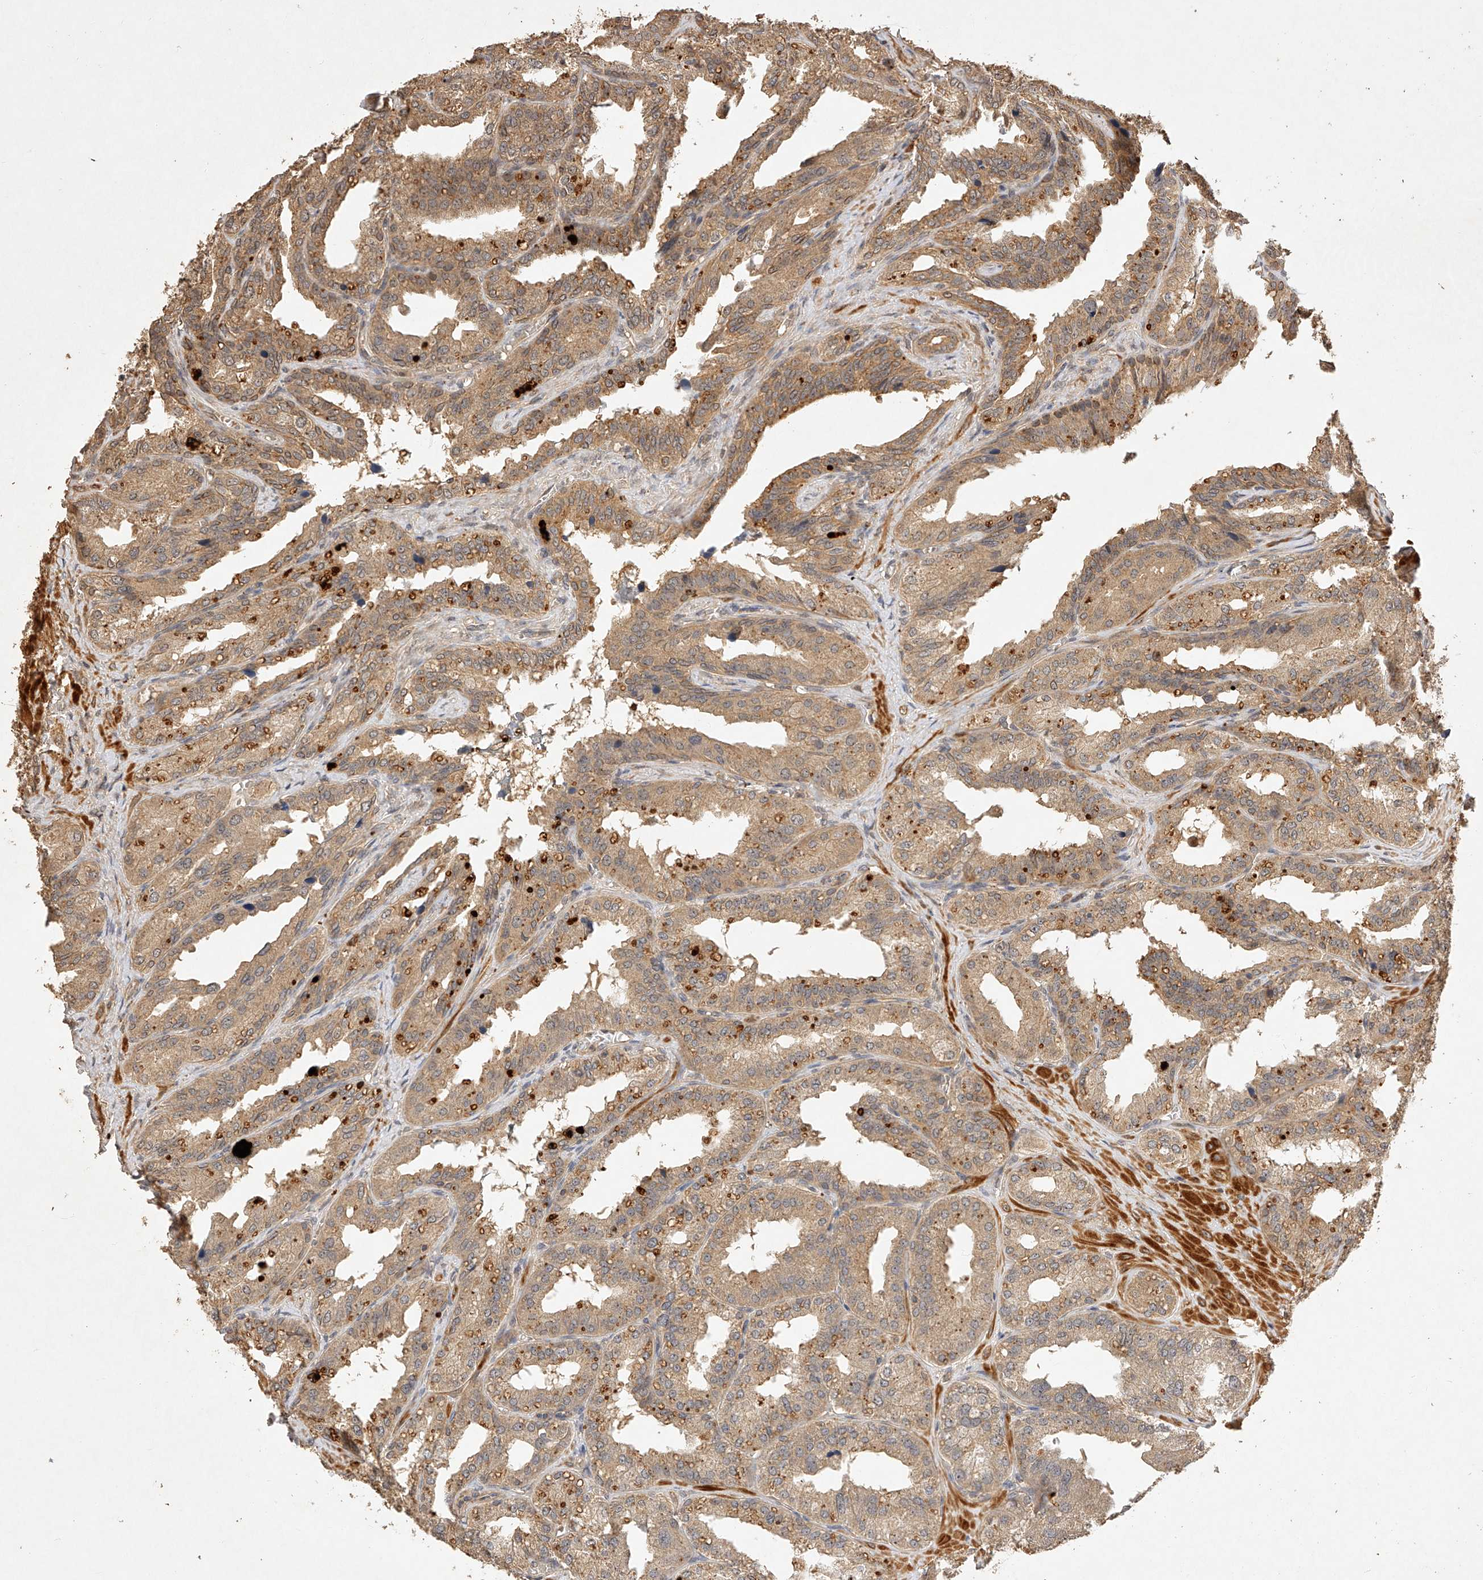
{"staining": {"intensity": "moderate", "quantity": ">75%", "location": "cytoplasmic/membranous"}, "tissue": "seminal vesicle", "cell_type": "Glandular cells", "image_type": "normal", "snomed": [{"axis": "morphology", "description": "Normal tissue, NOS"}, {"axis": "topography", "description": "Prostate"}, {"axis": "topography", "description": "Seminal veicle"}], "caption": "The immunohistochemical stain highlights moderate cytoplasmic/membranous expression in glandular cells of unremarkable seminal vesicle.", "gene": "NSMAF", "patient": {"sex": "male", "age": 51}}